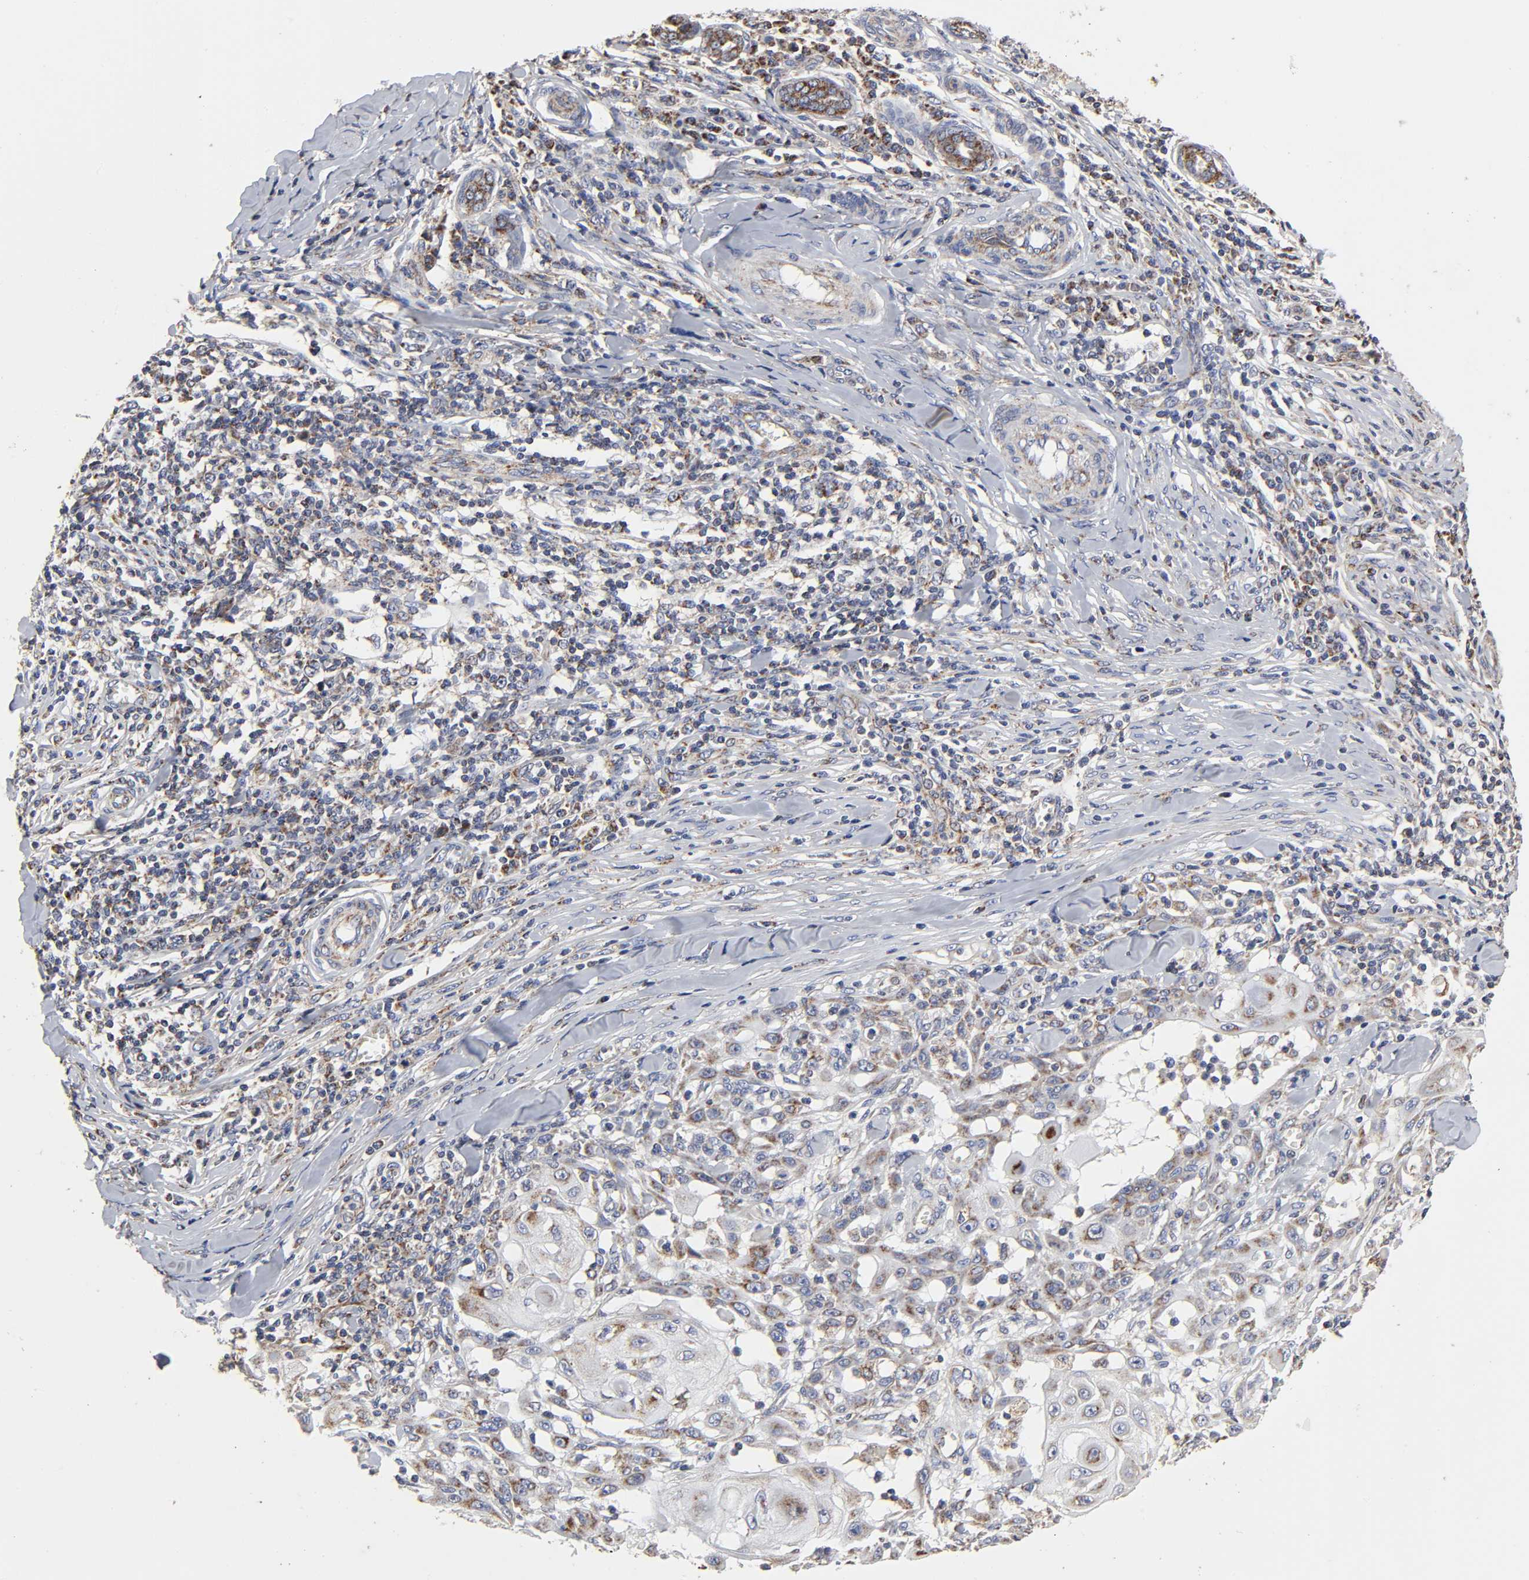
{"staining": {"intensity": "moderate", "quantity": "25%-75%", "location": "cytoplasmic/membranous"}, "tissue": "skin cancer", "cell_type": "Tumor cells", "image_type": "cancer", "snomed": [{"axis": "morphology", "description": "Squamous cell carcinoma, NOS"}, {"axis": "topography", "description": "Skin"}], "caption": "An image showing moderate cytoplasmic/membranous expression in about 25%-75% of tumor cells in squamous cell carcinoma (skin), as visualized by brown immunohistochemical staining.", "gene": "COX6B1", "patient": {"sex": "male", "age": 24}}